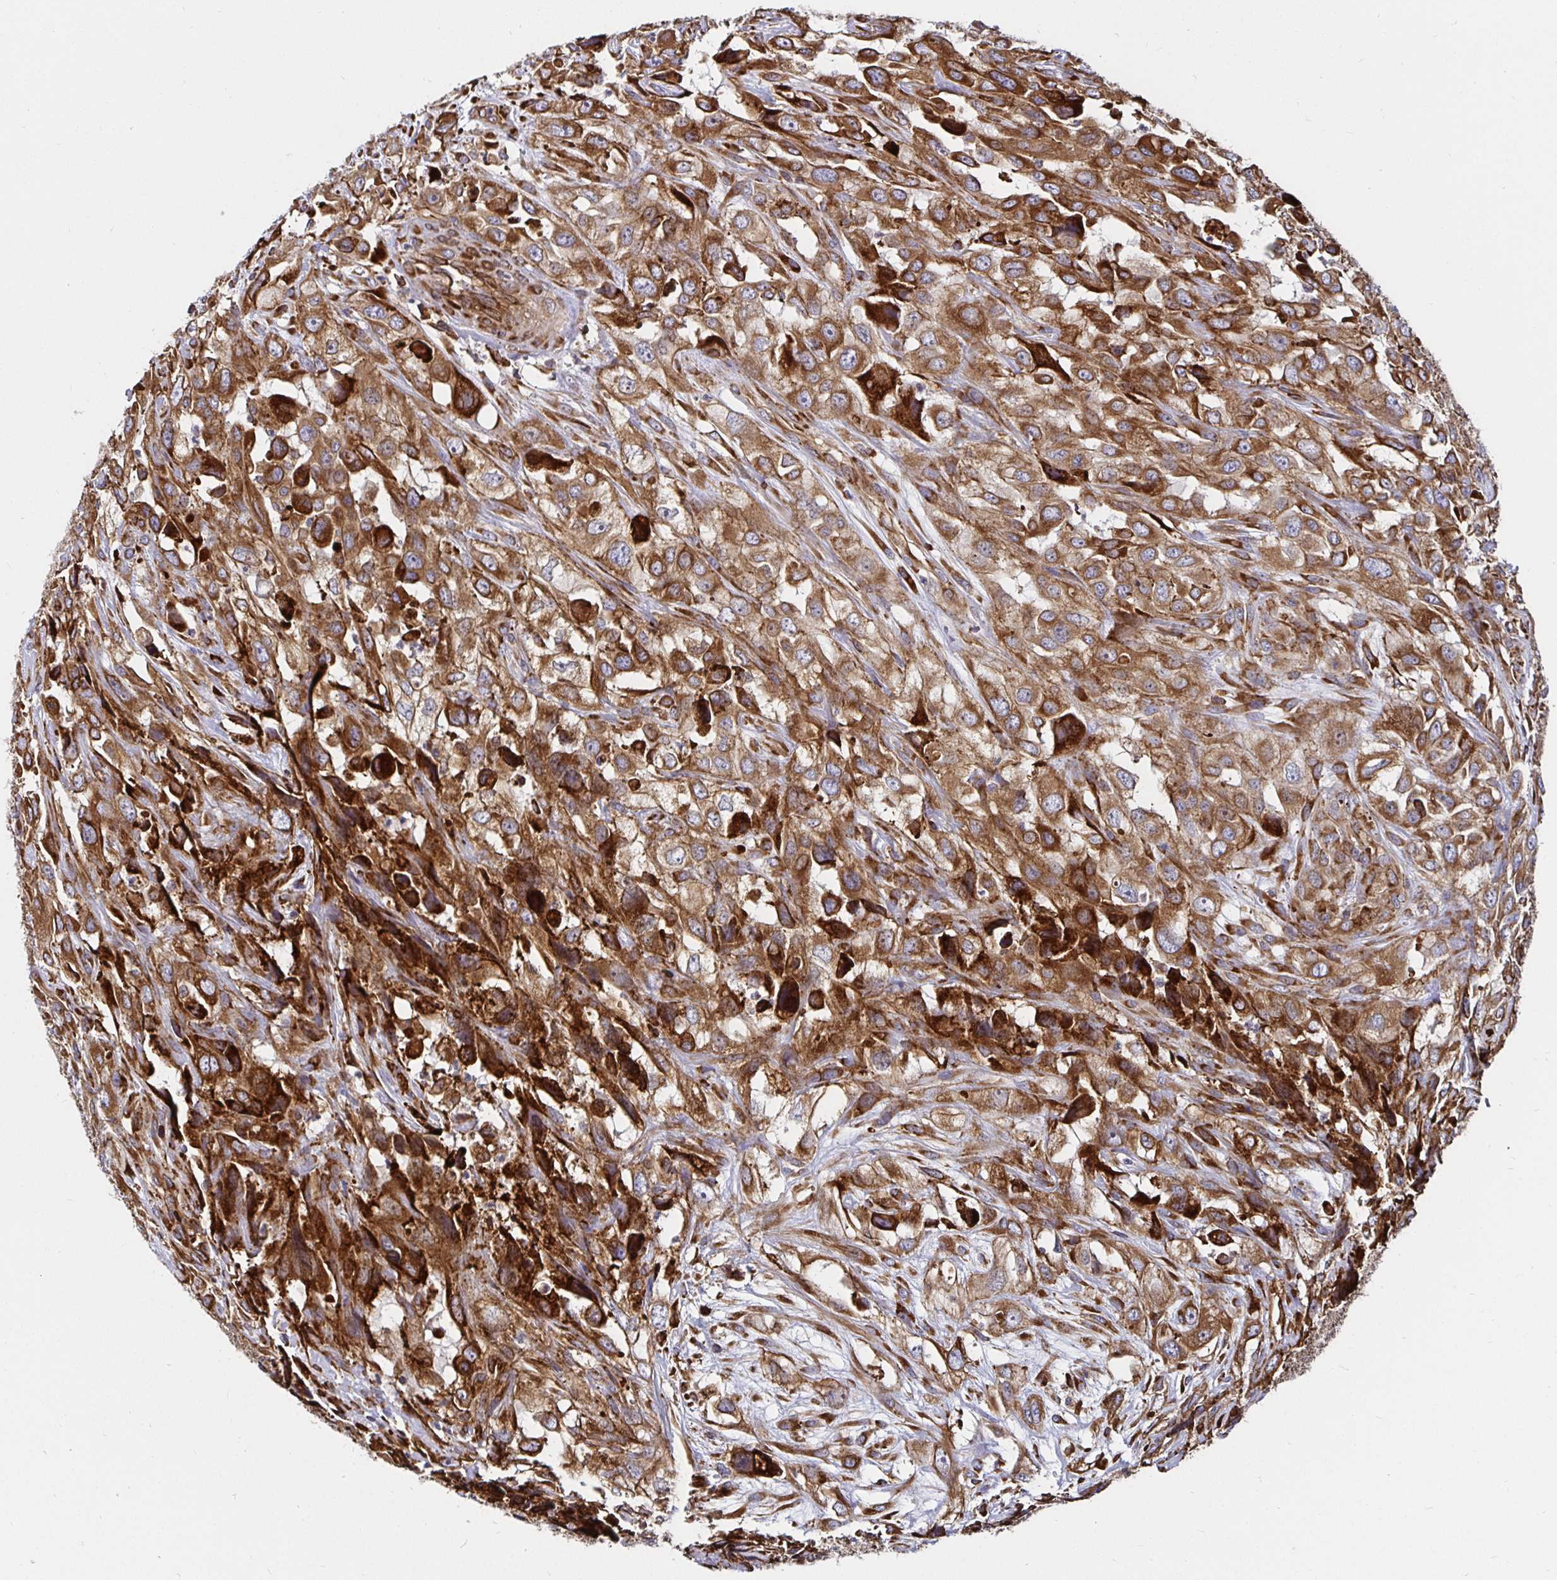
{"staining": {"intensity": "strong", "quantity": ">75%", "location": "cytoplasmic/membranous"}, "tissue": "urothelial cancer", "cell_type": "Tumor cells", "image_type": "cancer", "snomed": [{"axis": "morphology", "description": "Urothelial carcinoma, High grade"}, {"axis": "topography", "description": "Urinary bladder"}], "caption": "Immunohistochemical staining of human high-grade urothelial carcinoma displays high levels of strong cytoplasmic/membranous protein positivity in about >75% of tumor cells.", "gene": "SMYD3", "patient": {"sex": "male", "age": 67}}